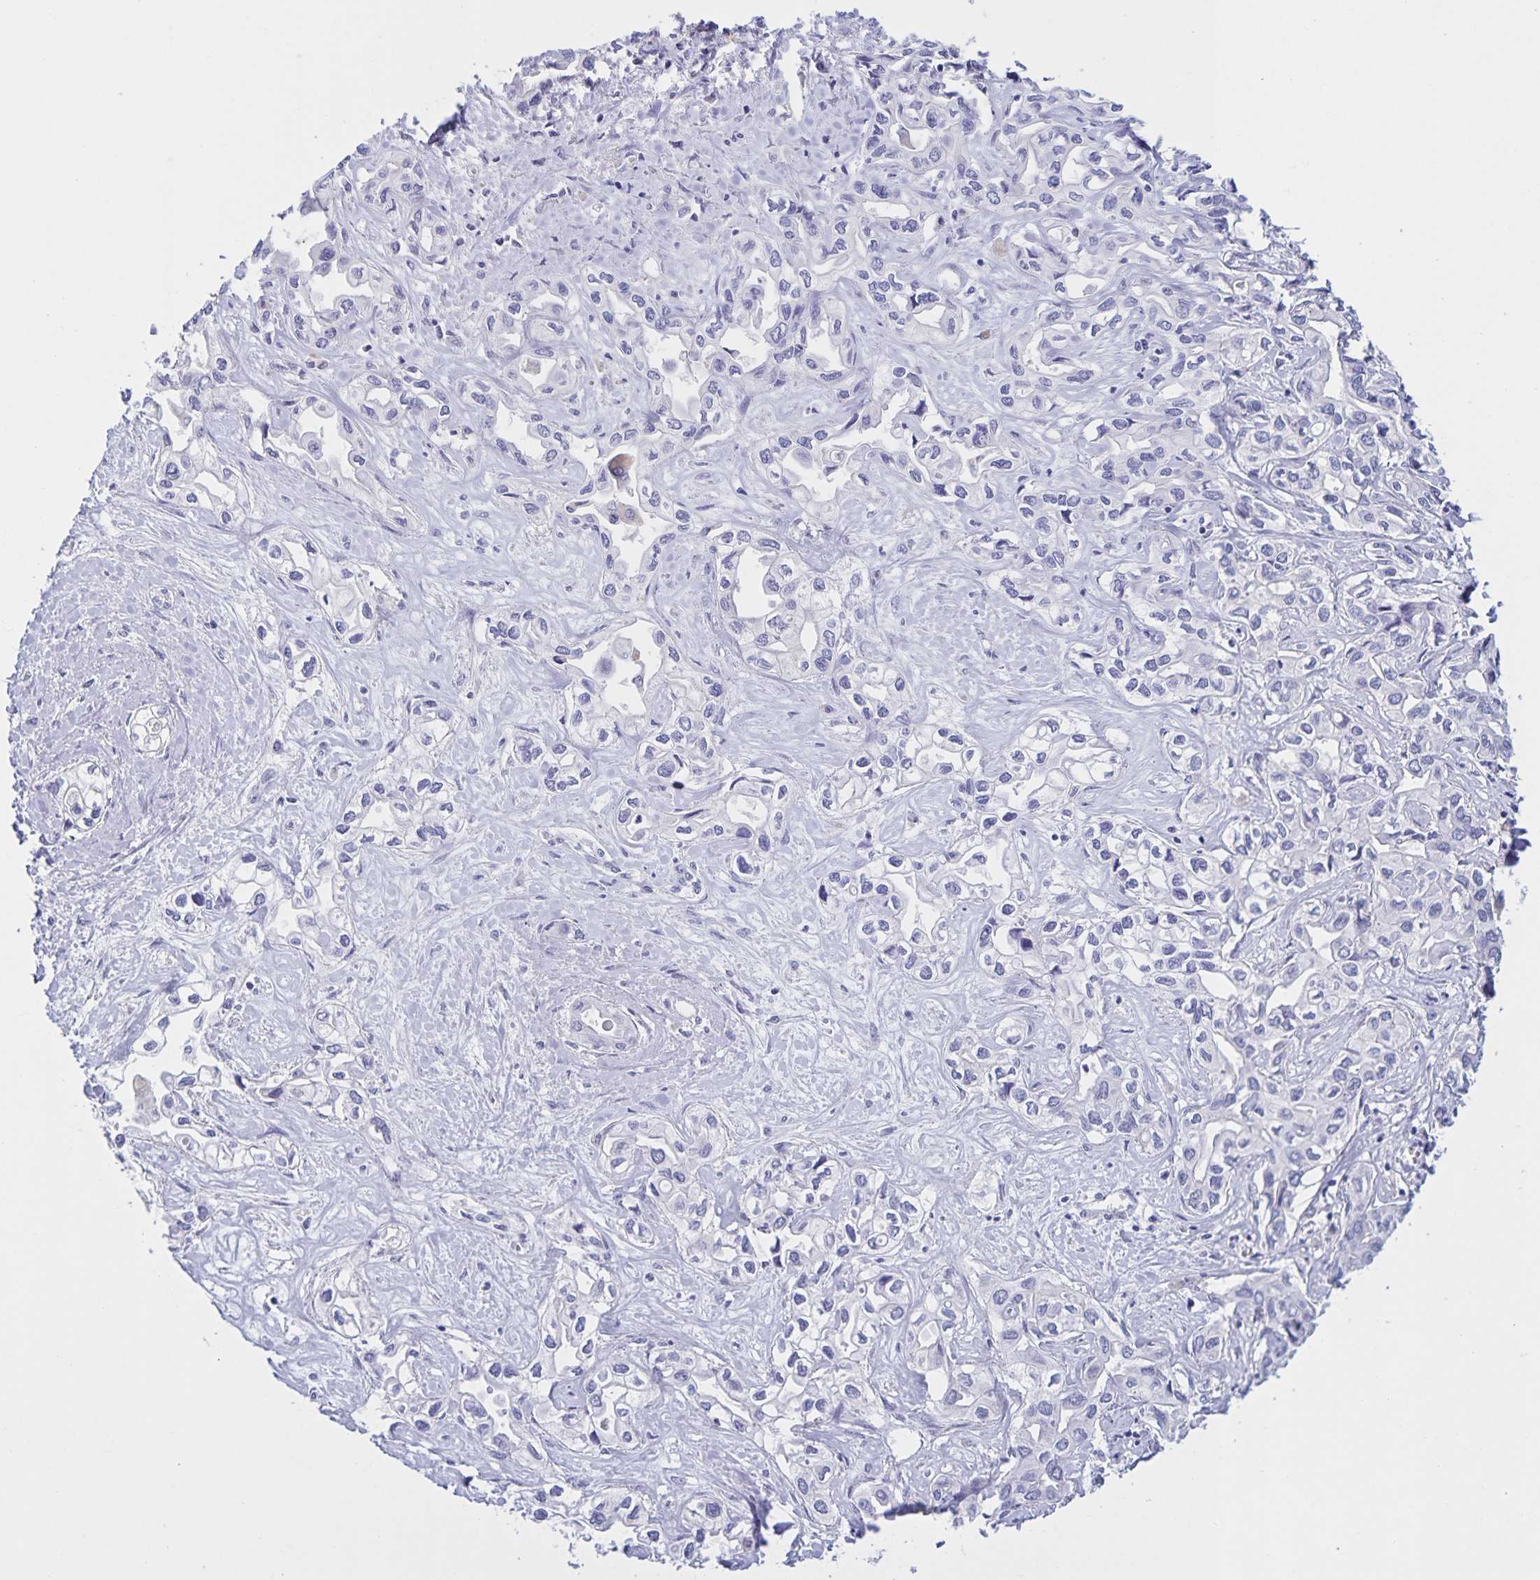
{"staining": {"intensity": "negative", "quantity": "none", "location": "none"}, "tissue": "liver cancer", "cell_type": "Tumor cells", "image_type": "cancer", "snomed": [{"axis": "morphology", "description": "Cholangiocarcinoma"}, {"axis": "topography", "description": "Liver"}], "caption": "Cholangiocarcinoma (liver) was stained to show a protein in brown. There is no significant positivity in tumor cells.", "gene": "DMGDH", "patient": {"sex": "female", "age": 64}}